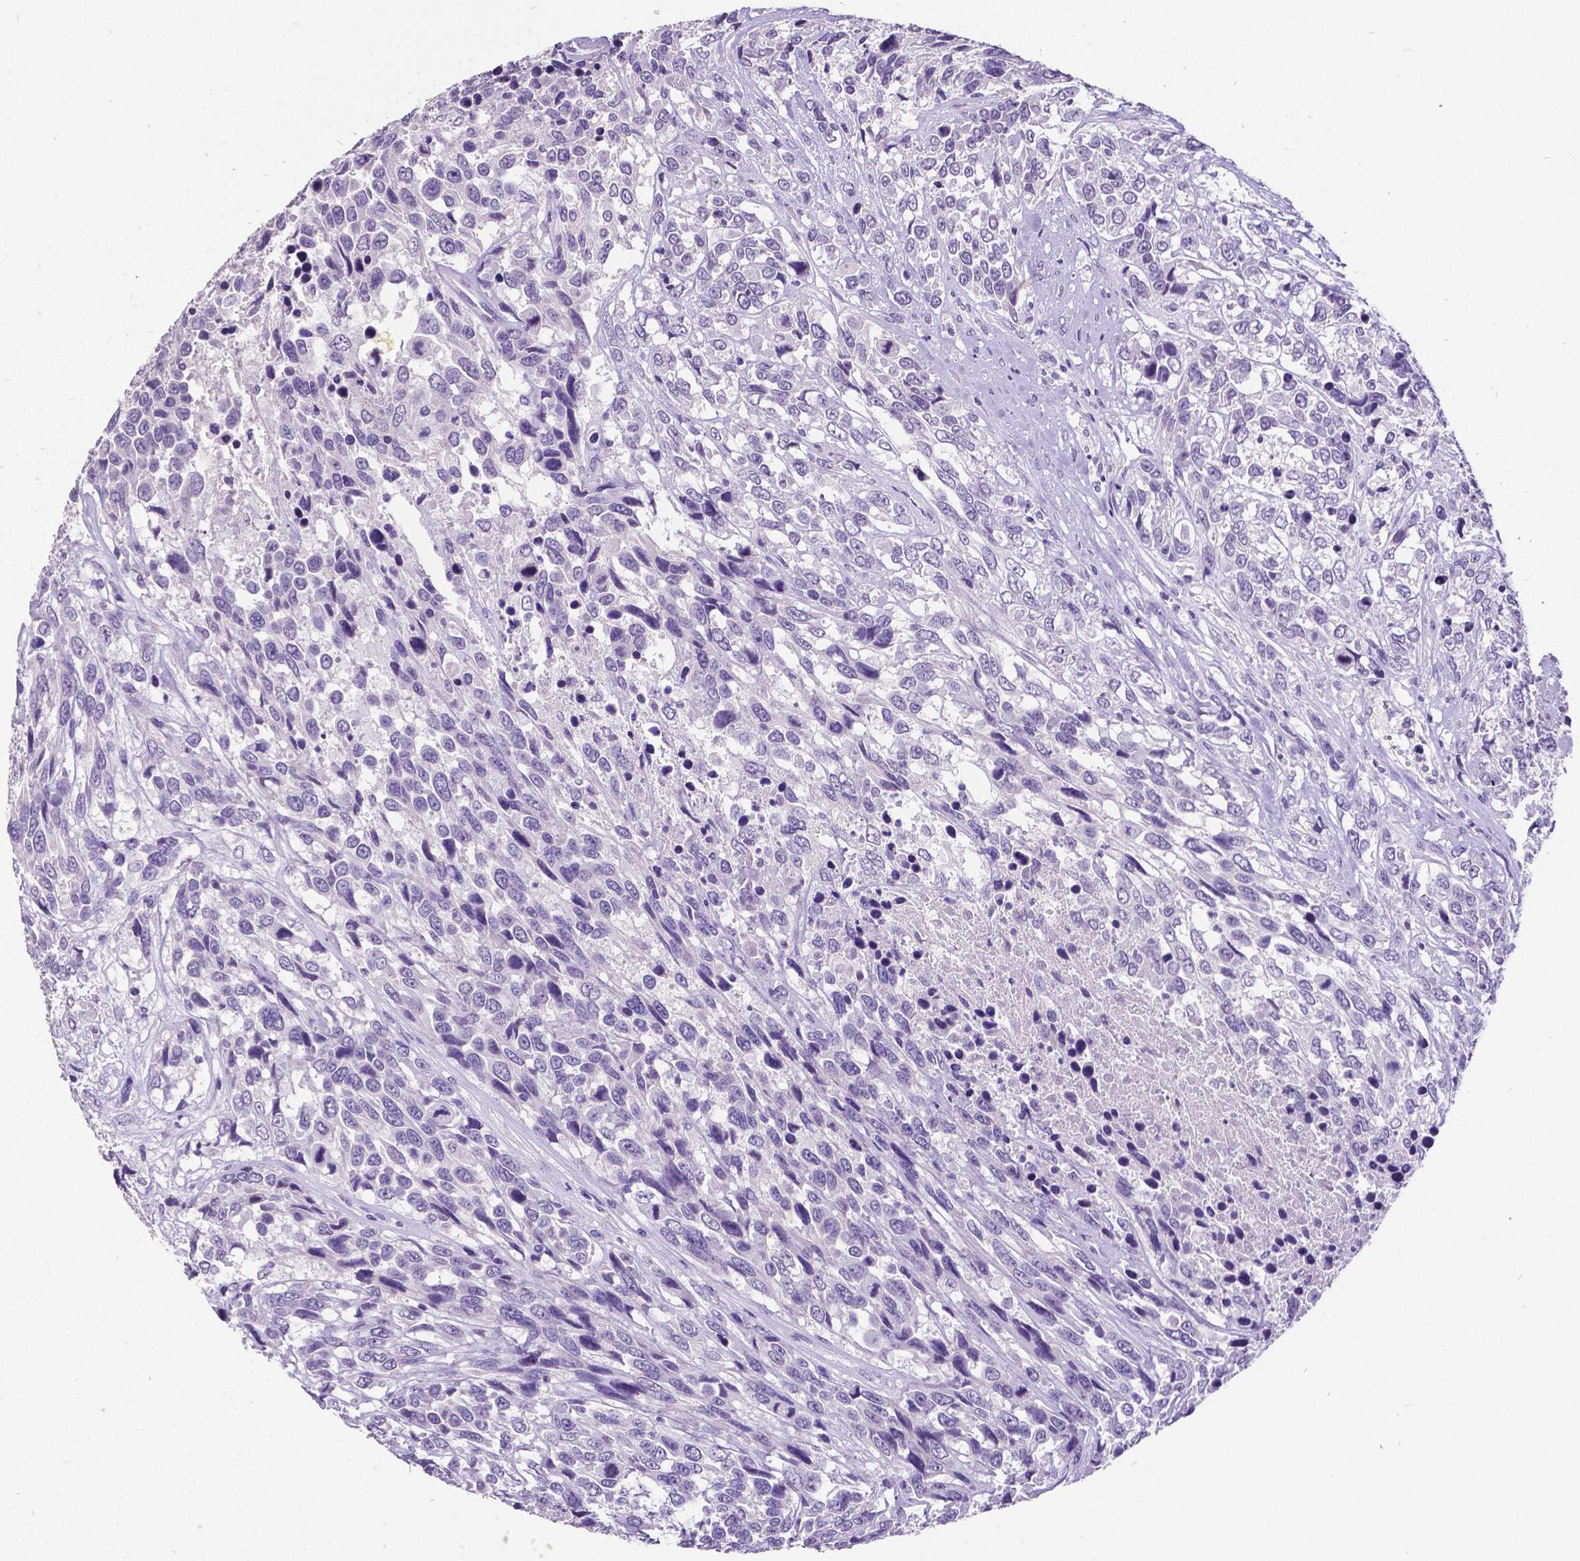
{"staining": {"intensity": "negative", "quantity": "none", "location": "none"}, "tissue": "urothelial cancer", "cell_type": "Tumor cells", "image_type": "cancer", "snomed": [{"axis": "morphology", "description": "Urothelial carcinoma, High grade"}, {"axis": "topography", "description": "Urinary bladder"}], "caption": "IHC image of neoplastic tissue: human high-grade urothelial carcinoma stained with DAB displays no significant protein positivity in tumor cells. (IHC, brightfield microscopy, high magnification).", "gene": "SATB2", "patient": {"sex": "female", "age": 70}}